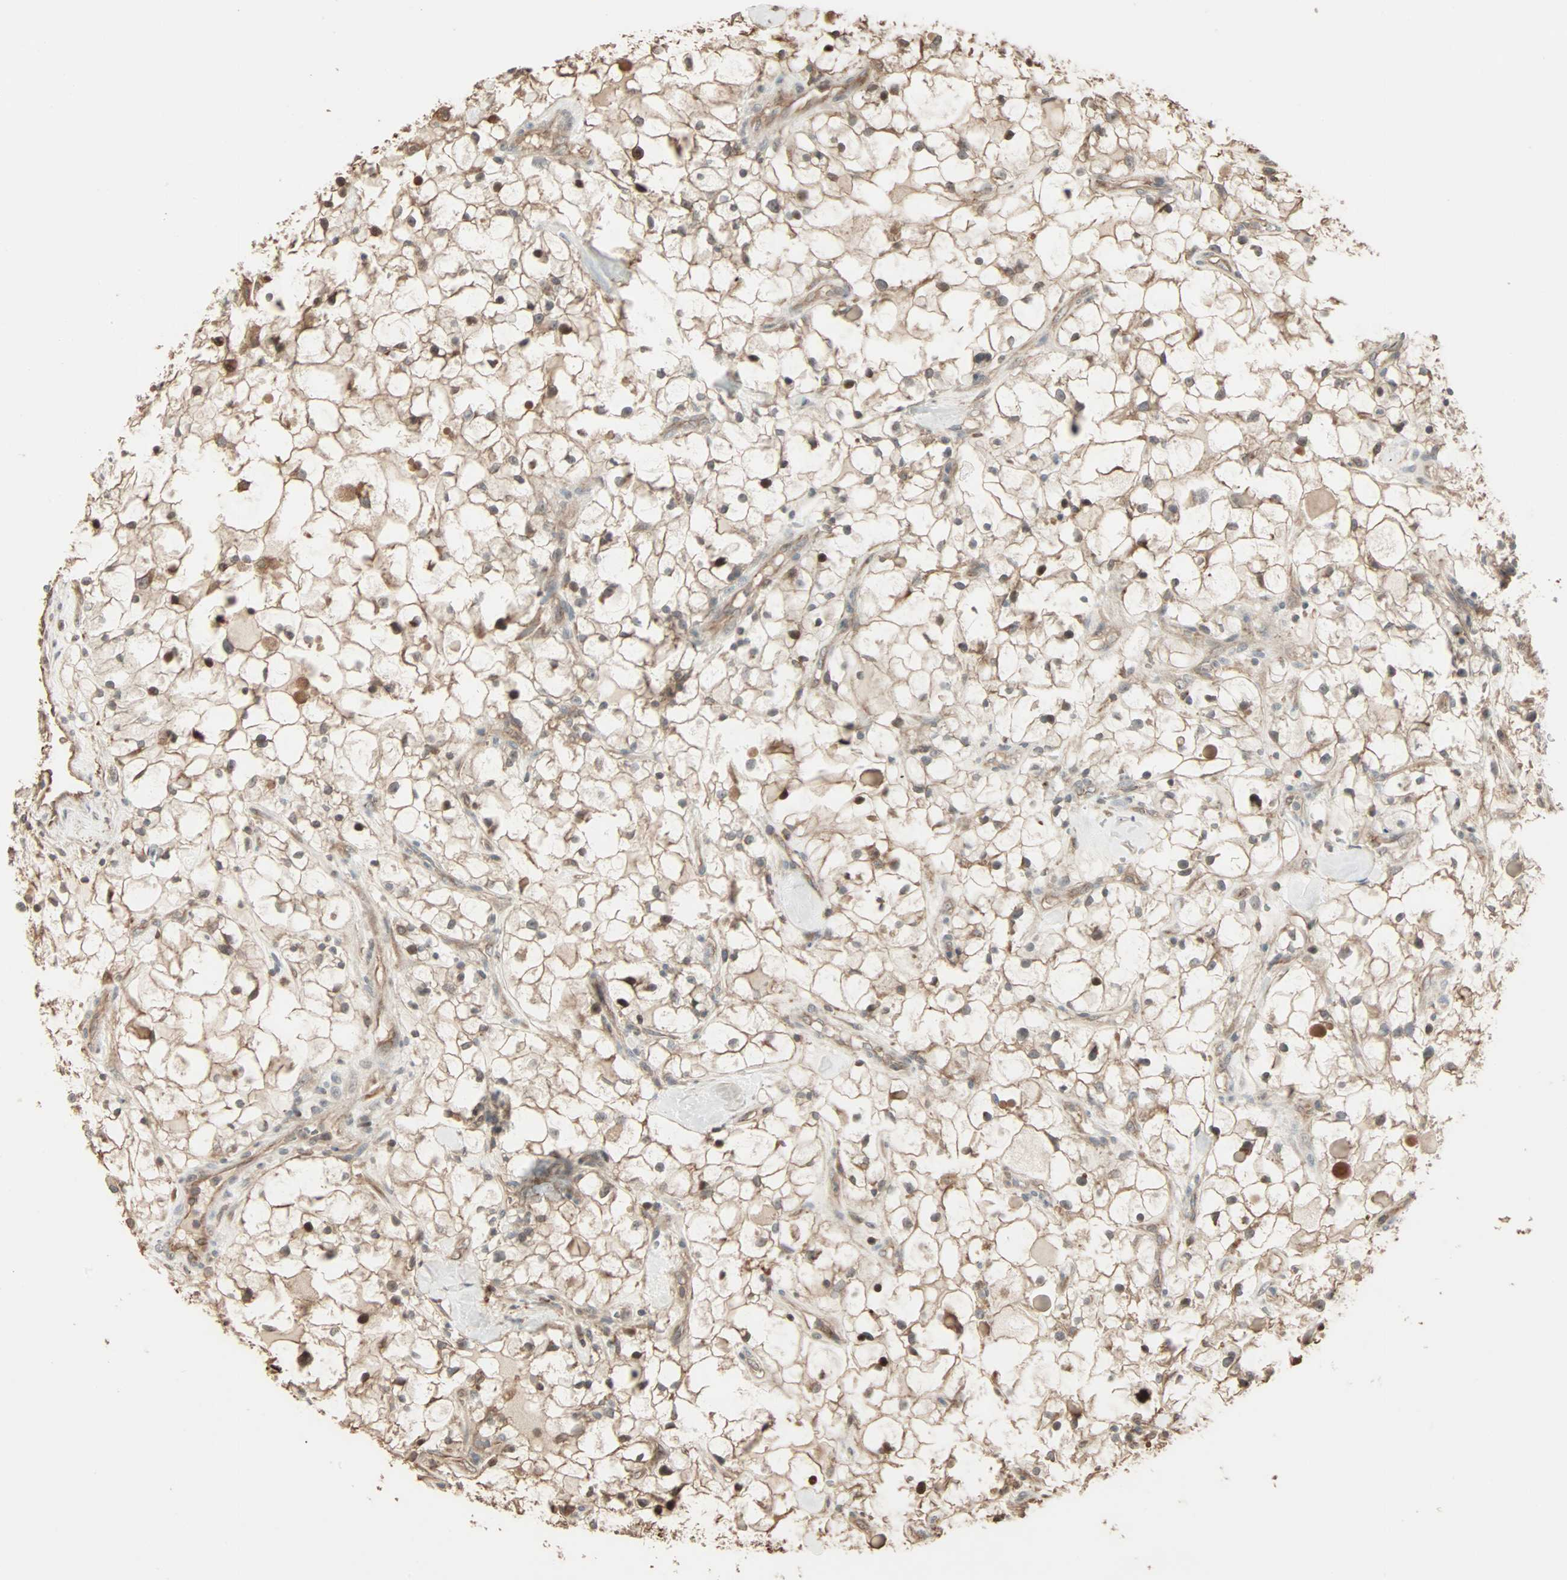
{"staining": {"intensity": "weak", "quantity": ">75%", "location": "cytoplasmic/membranous"}, "tissue": "renal cancer", "cell_type": "Tumor cells", "image_type": "cancer", "snomed": [{"axis": "morphology", "description": "Adenocarcinoma, NOS"}, {"axis": "topography", "description": "Kidney"}], "caption": "Immunohistochemistry (IHC) (DAB (3,3'-diaminobenzidine)) staining of human renal adenocarcinoma shows weak cytoplasmic/membranous protein expression in about >75% of tumor cells.", "gene": "CALCRL", "patient": {"sex": "female", "age": 60}}